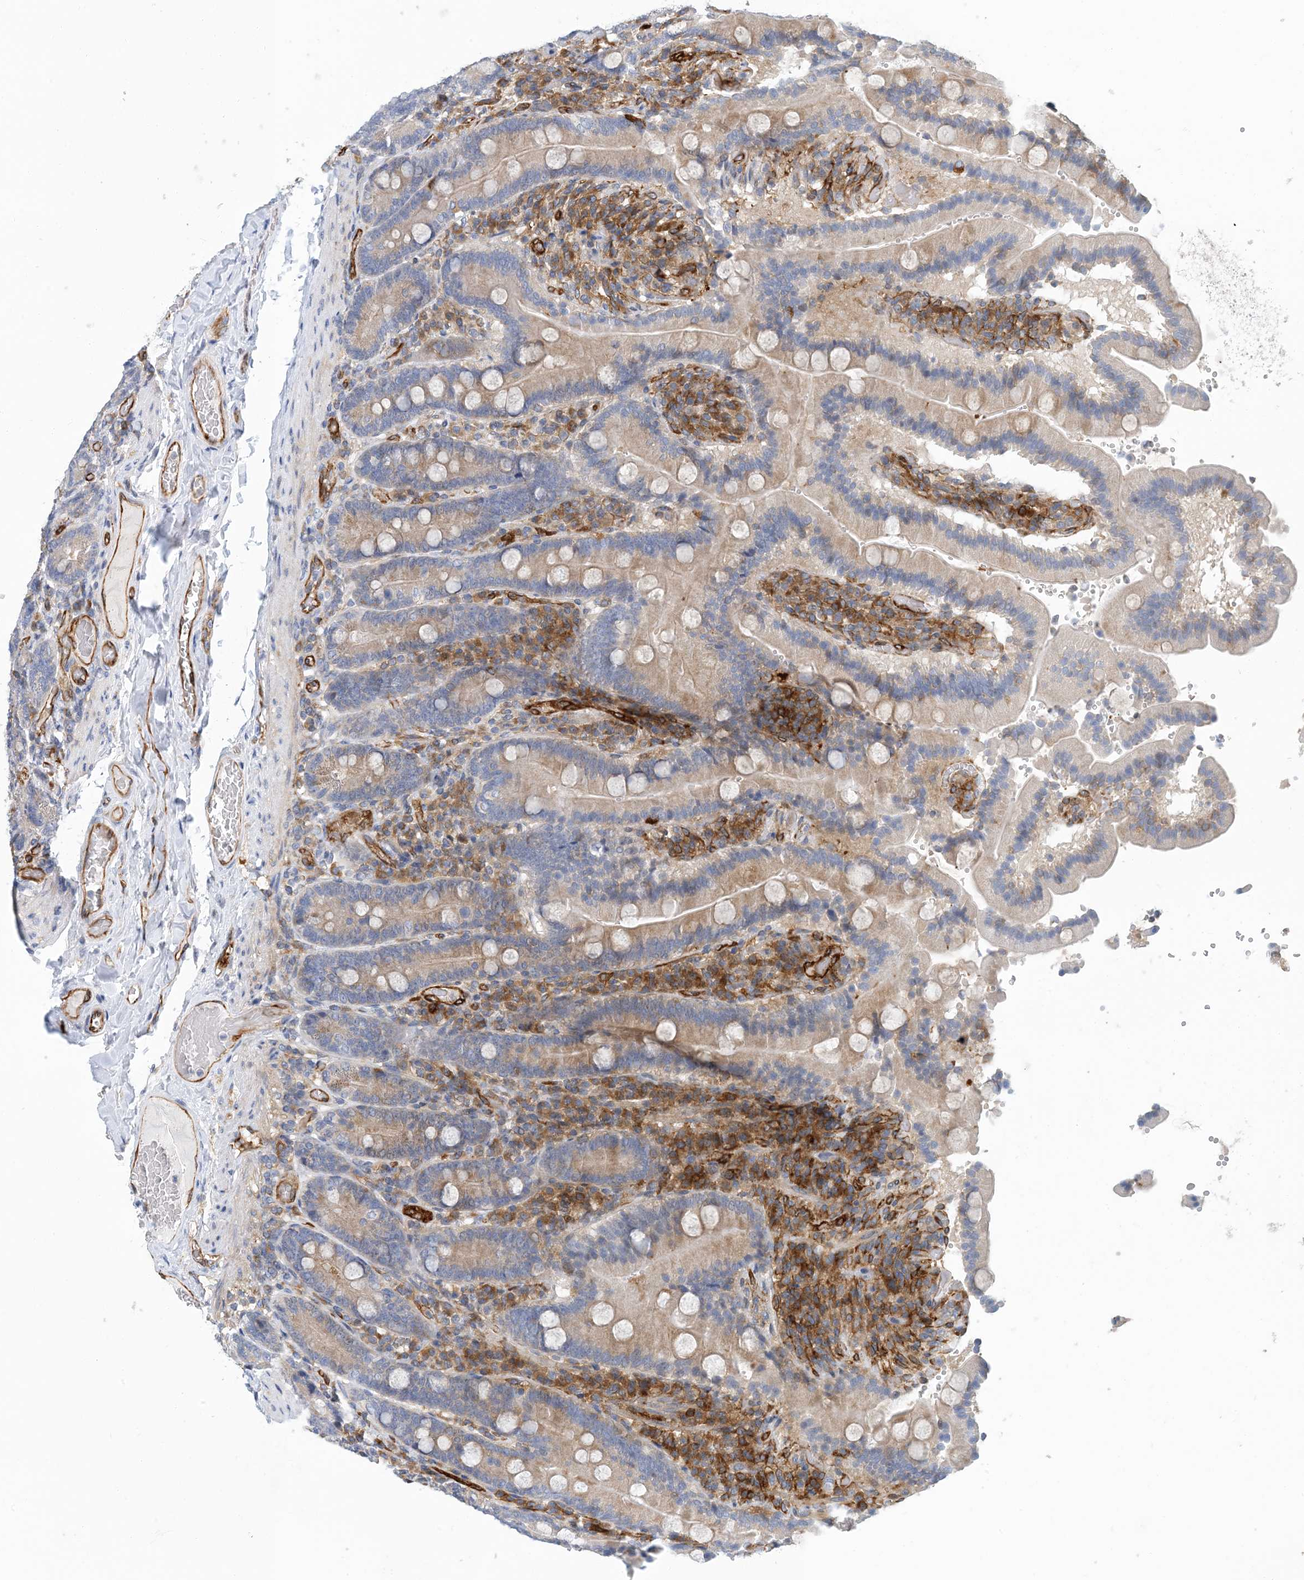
{"staining": {"intensity": "moderate", "quantity": ">75%", "location": "cytoplasmic/membranous"}, "tissue": "duodenum", "cell_type": "Glandular cells", "image_type": "normal", "snomed": [{"axis": "morphology", "description": "Normal tissue, NOS"}, {"axis": "topography", "description": "Duodenum"}], "caption": "Approximately >75% of glandular cells in normal duodenum display moderate cytoplasmic/membranous protein expression as visualized by brown immunohistochemical staining.", "gene": "PCDHA2", "patient": {"sex": "female", "age": 62}}